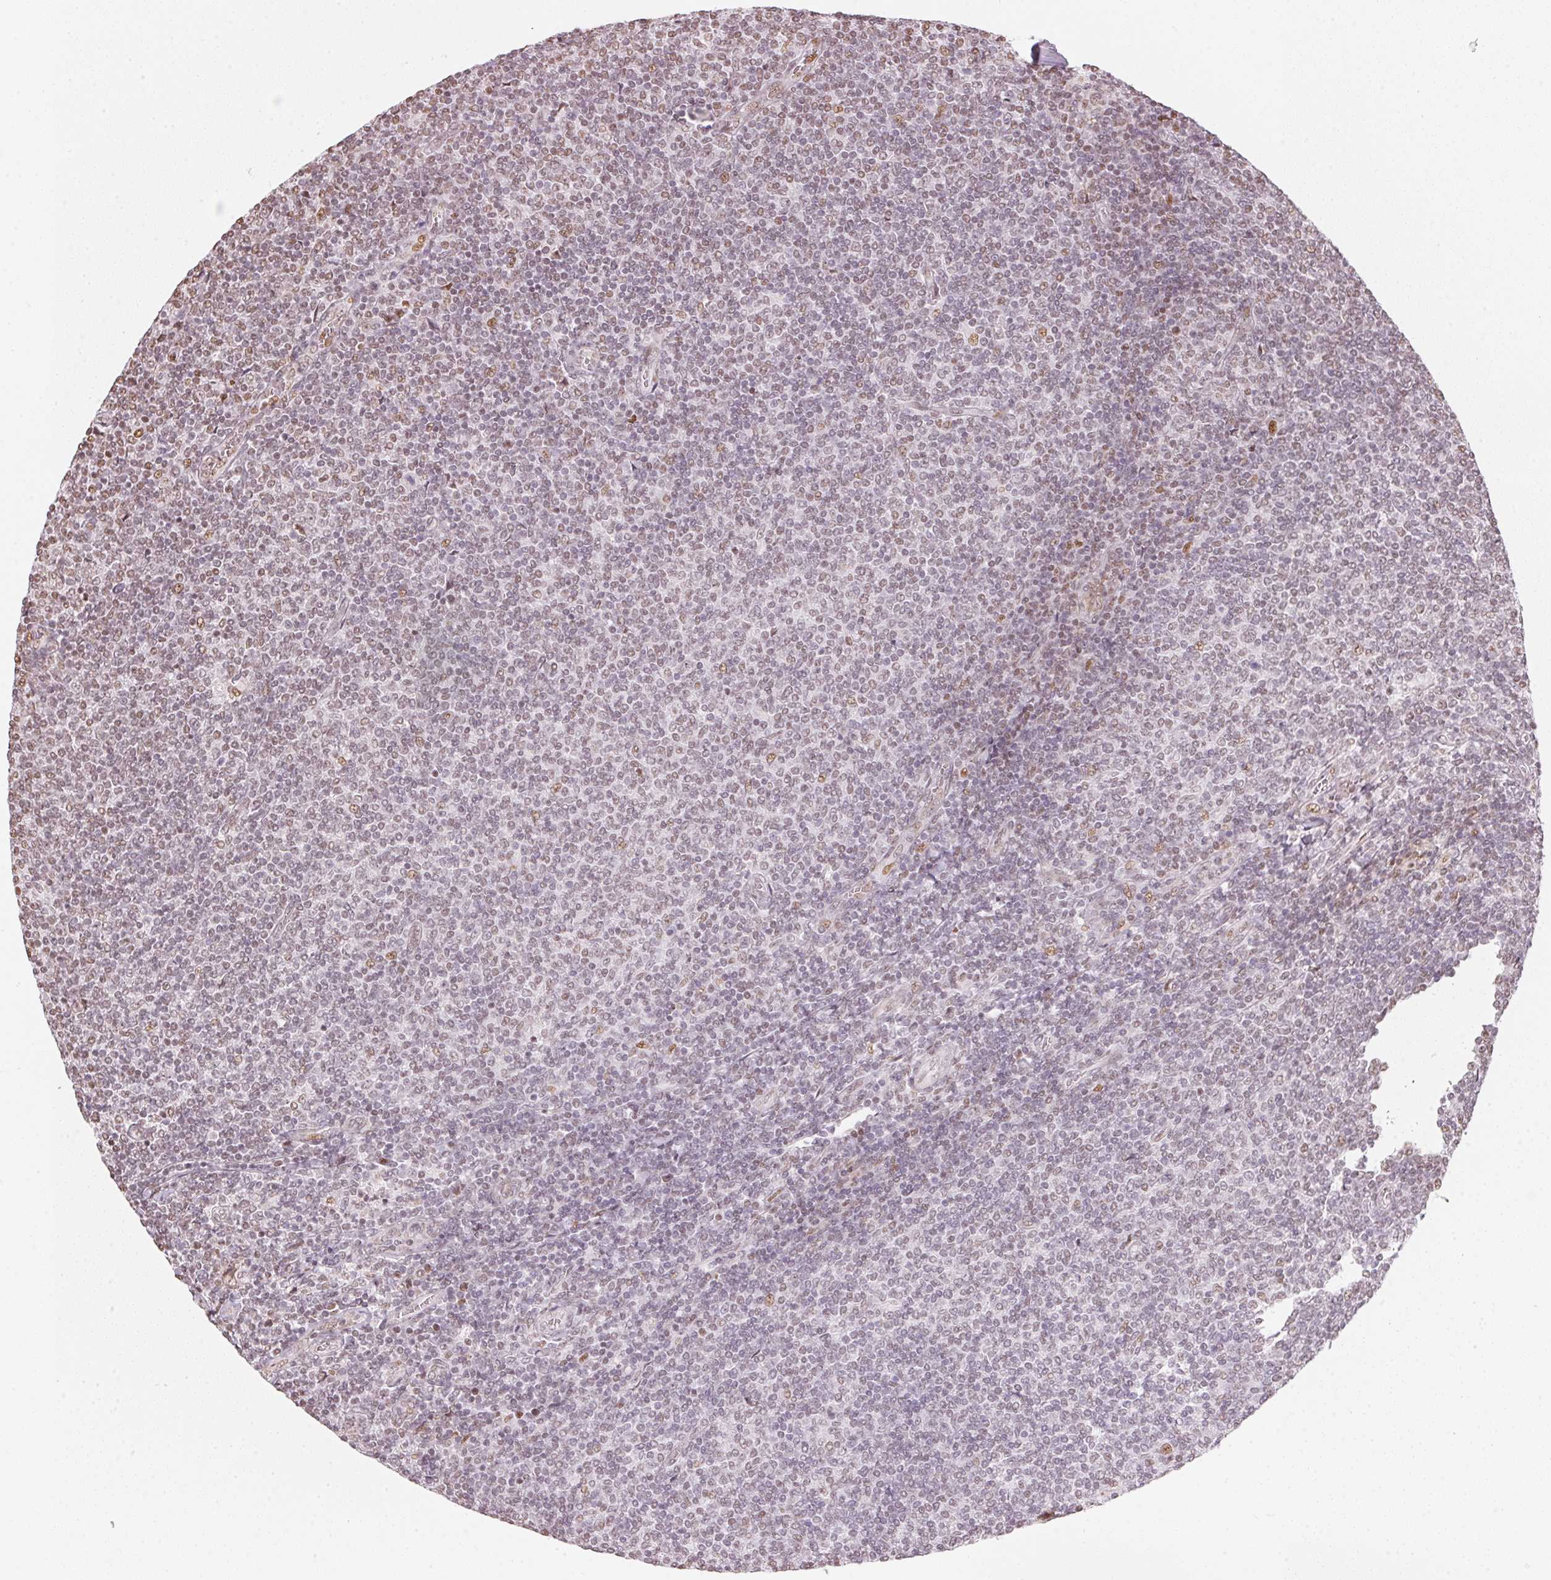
{"staining": {"intensity": "weak", "quantity": "25%-75%", "location": "nuclear"}, "tissue": "lymphoma", "cell_type": "Tumor cells", "image_type": "cancer", "snomed": [{"axis": "morphology", "description": "Malignant lymphoma, non-Hodgkin's type, Low grade"}, {"axis": "topography", "description": "Lymph node"}], "caption": "Immunohistochemistry (IHC) of human lymphoma exhibits low levels of weak nuclear staining in approximately 25%-75% of tumor cells. The staining was performed using DAB to visualize the protein expression in brown, while the nuclei were stained in blue with hematoxylin (Magnification: 20x).", "gene": "KAT6A", "patient": {"sex": "male", "age": 52}}